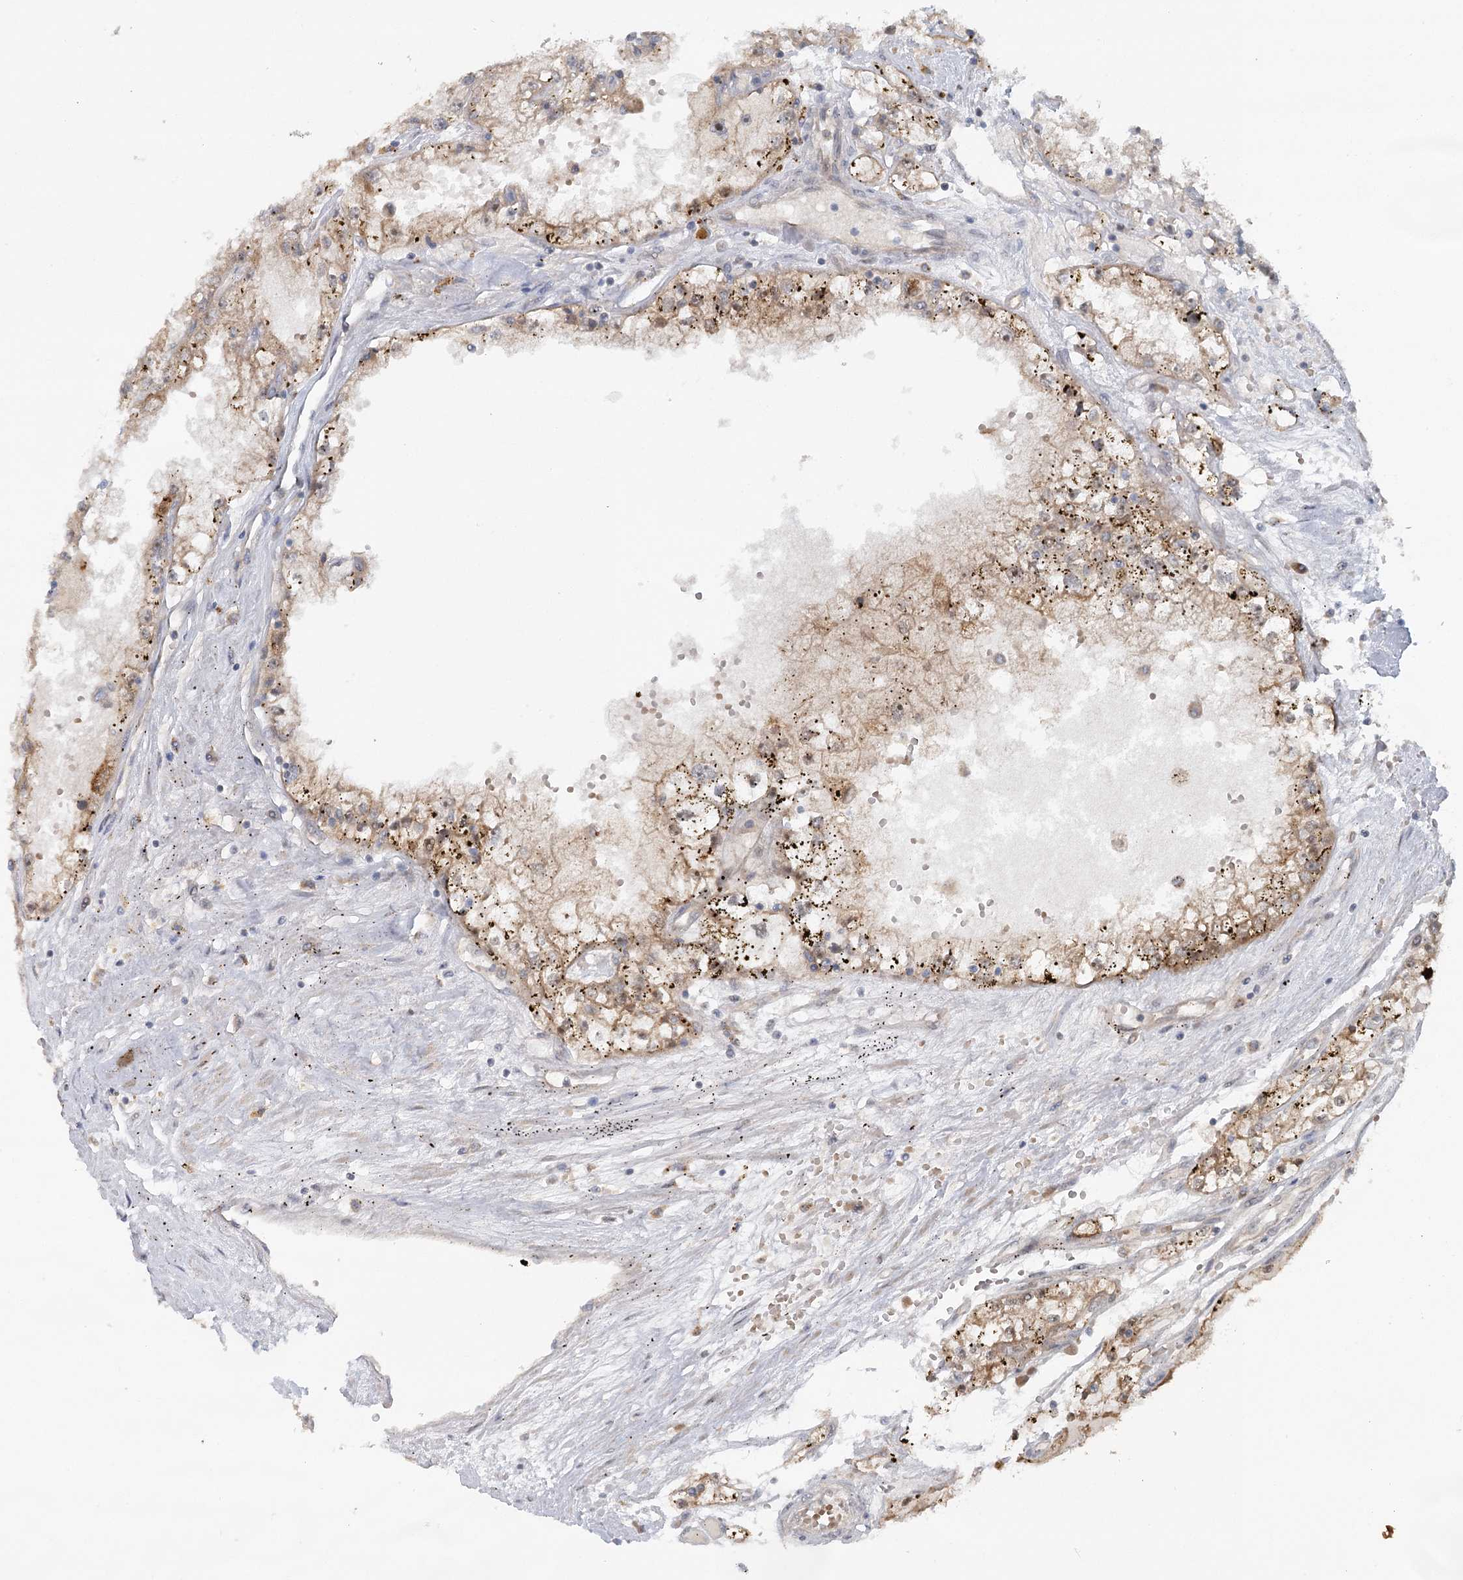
{"staining": {"intensity": "moderate", "quantity": ">75%", "location": "cytoplasmic/membranous"}, "tissue": "renal cancer", "cell_type": "Tumor cells", "image_type": "cancer", "snomed": [{"axis": "morphology", "description": "Adenocarcinoma, NOS"}, {"axis": "topography", "description": "Kidney"}], "caption": "High-power microscopy captured an immunohistochemistry micrograph of renal cancer (adenocarcinoma), revealing moderate cytoplasmic/membranous staining in approximately >75% of tumor cells. The protein of interest is shown in brown color, while the nuclei are stained blue.", "gene": "GBE1", "patient": {"sex": "male", "age": 56}}